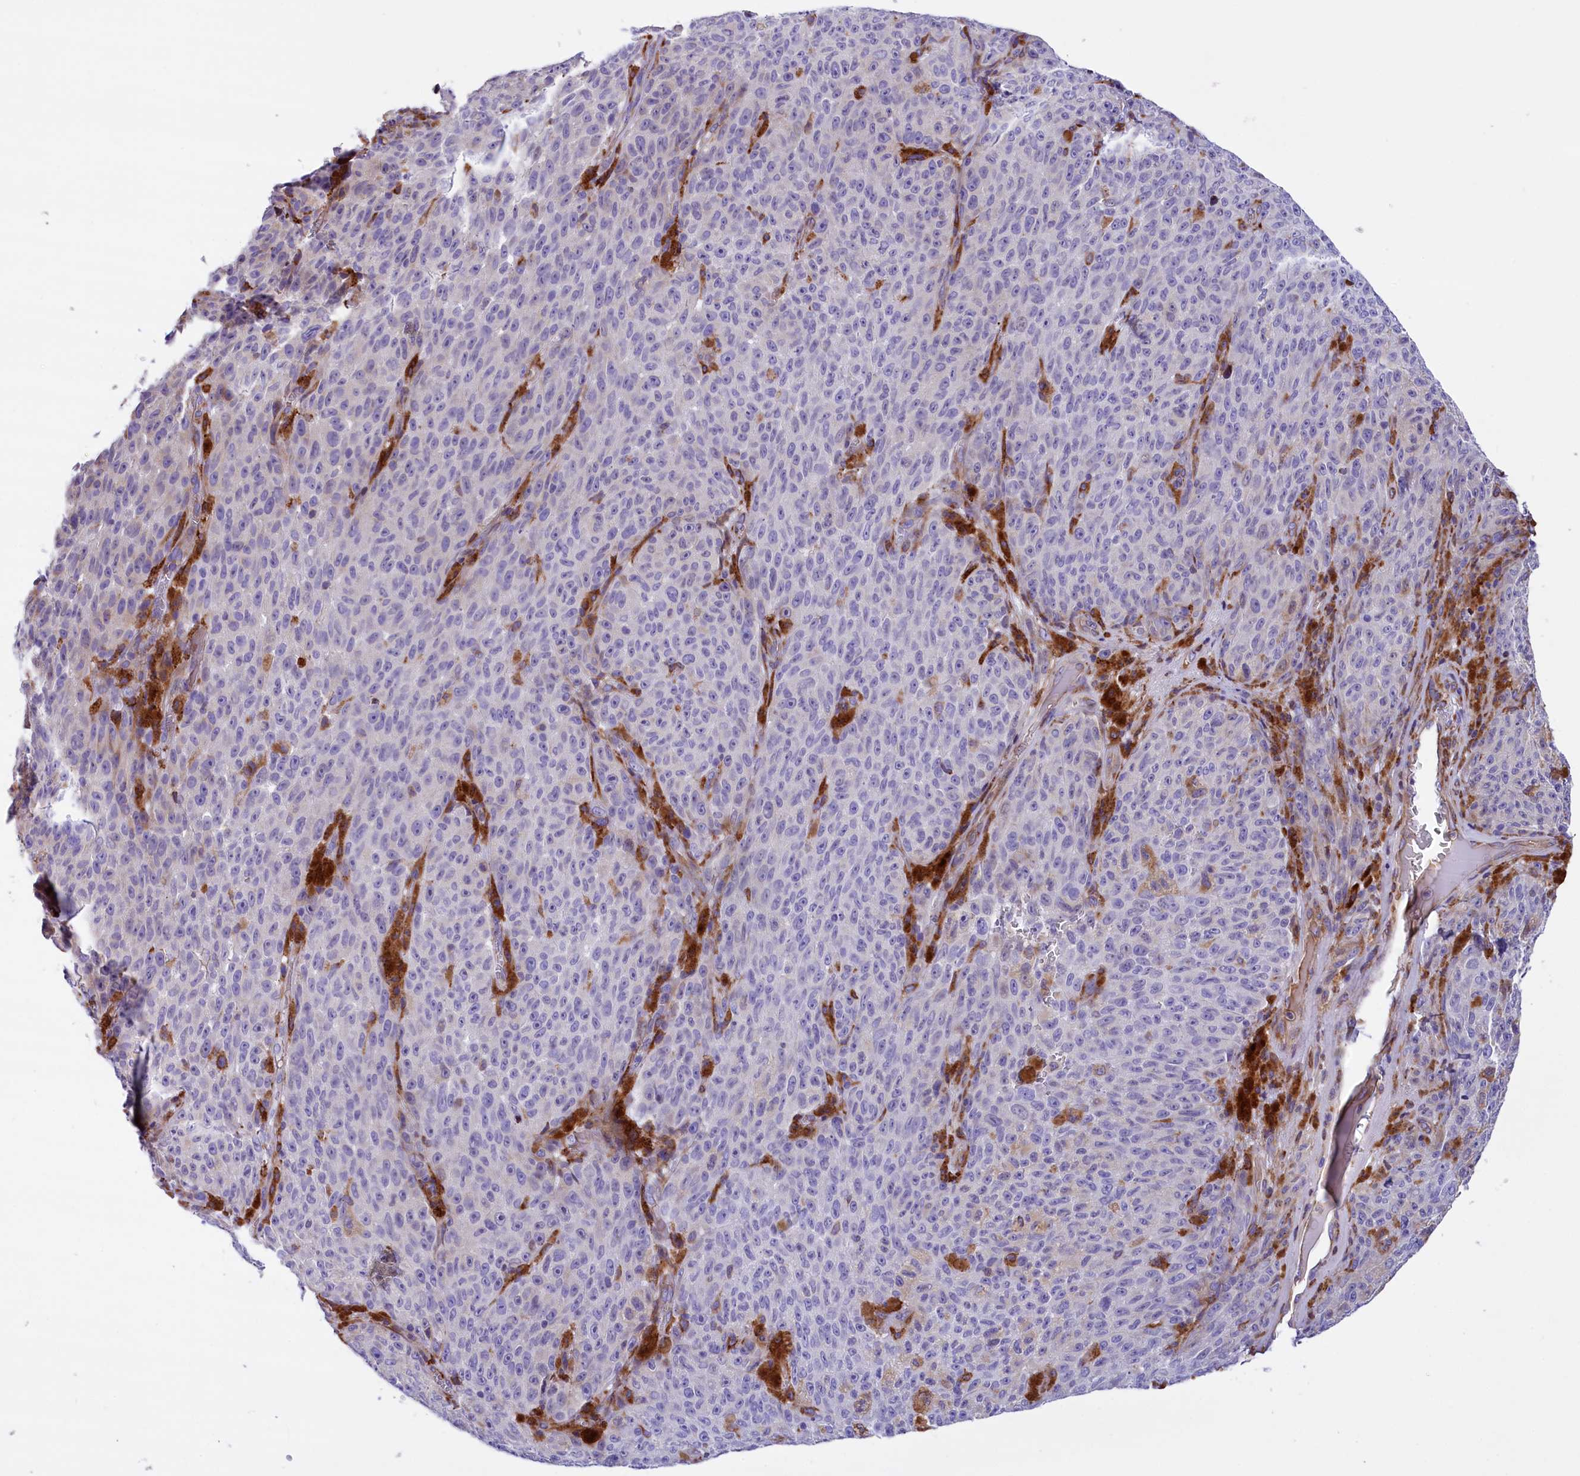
{"staining": {"intensity": "negative", "quantity": "none", "location": "none"}, "tissue": "melanoma", "cell_type": "Tumor cells", "image_type": "cancer", "snomed": [{"axis": "morphology", "description": "Malignant melanoma, NOS"}, {"axis": "topography", "description": "Skin"}], "caption": "Tumor cells show no significant positivity in malignant melanoma.", "gene": "CMTR2", "patient": {"sex": "female", "age": 82}}